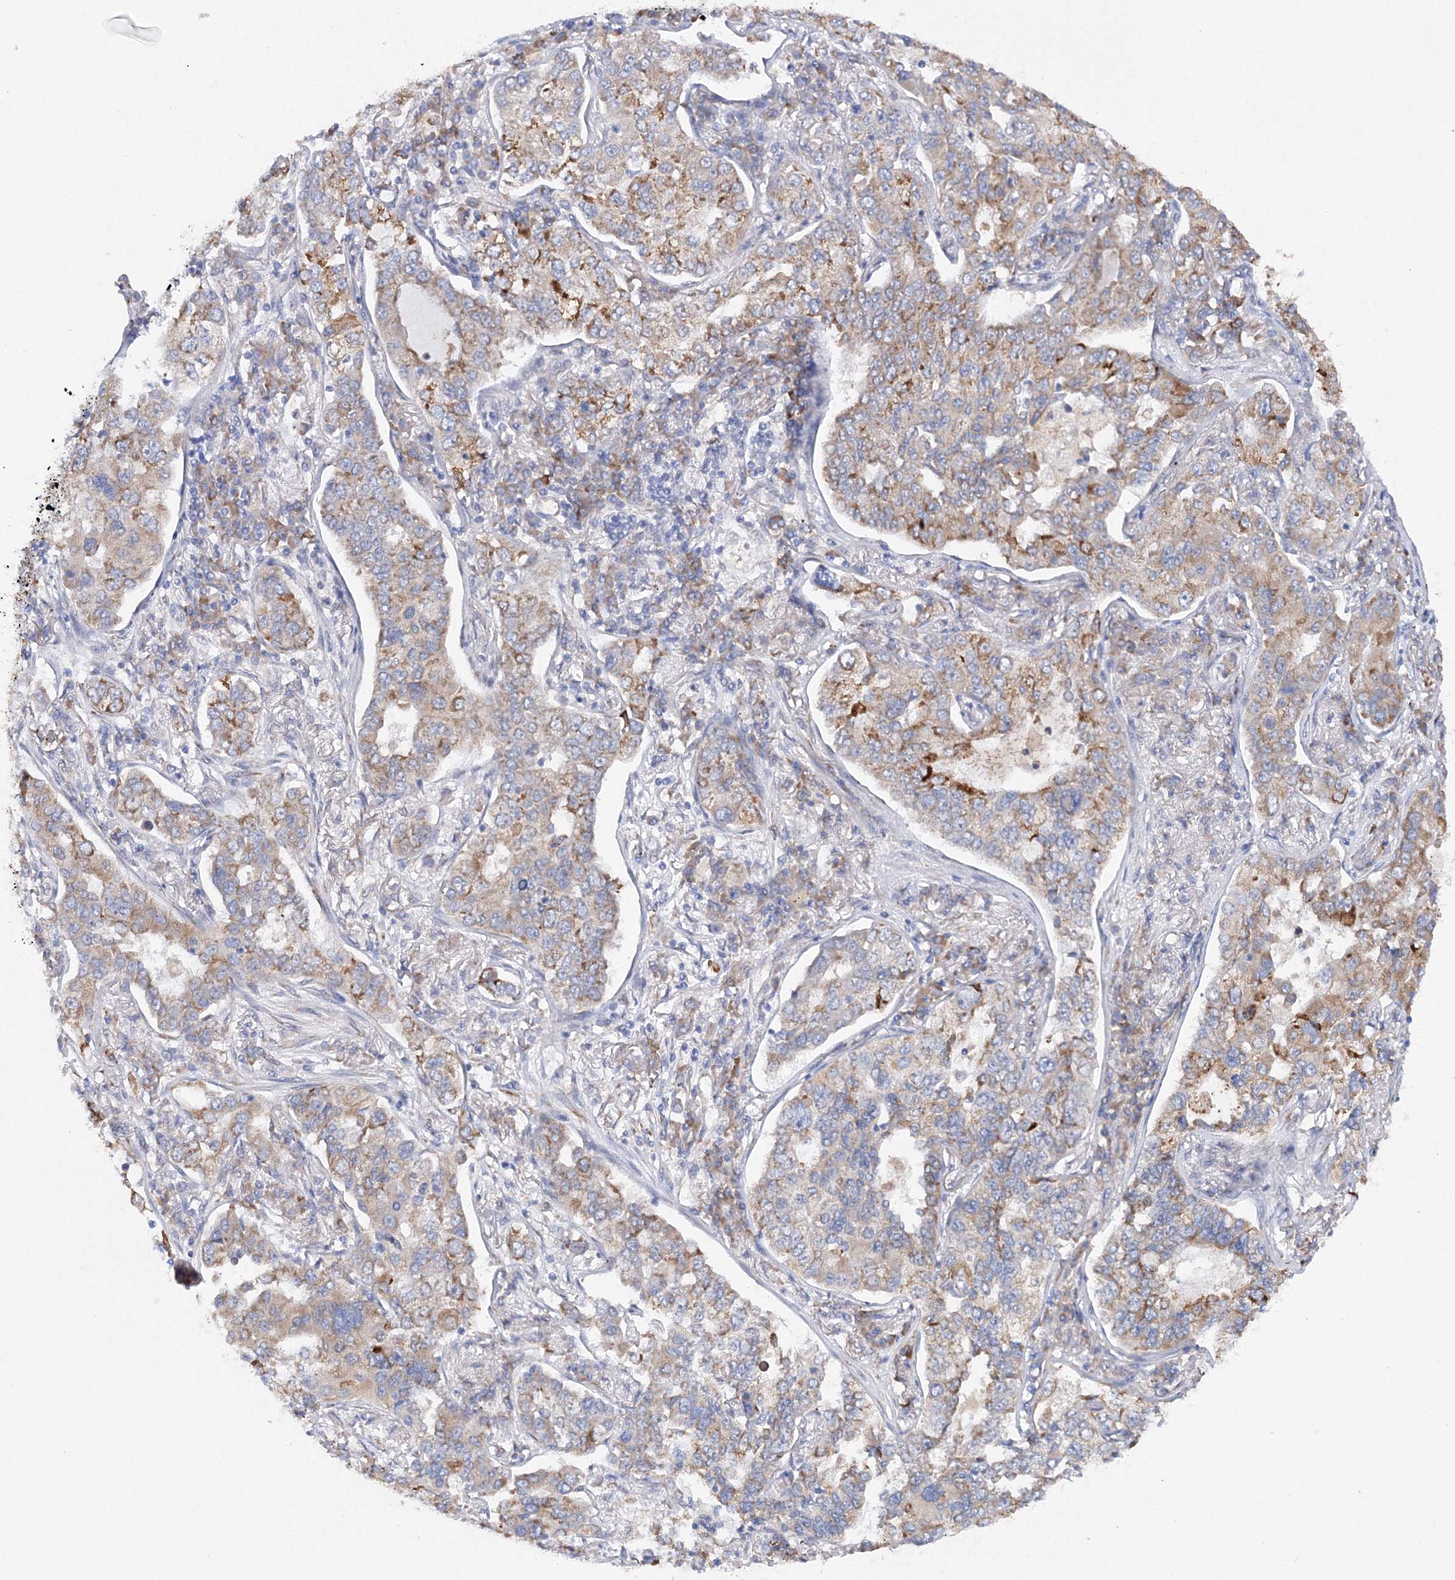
{"staining": {"intensity": "moderate", "quantity": "25%-75%", "location": "cytoplasmic/membranous"}, "tissue": "lung cancer", "cell_type": "Tumor cells", "image_type": "cancer", "snomed": [{"axis": "morphology", "description": "Adenocarcinoma, NOS"}, {"axis": "topography", "description": "Lung"}], "caption": "Lung cancer stained for a protein exhibits moderate cytoplasmic/membranous positivity in tumor cells.", "gene": "DIS3L2", "patient": {"sex": "male", "age": 49}}